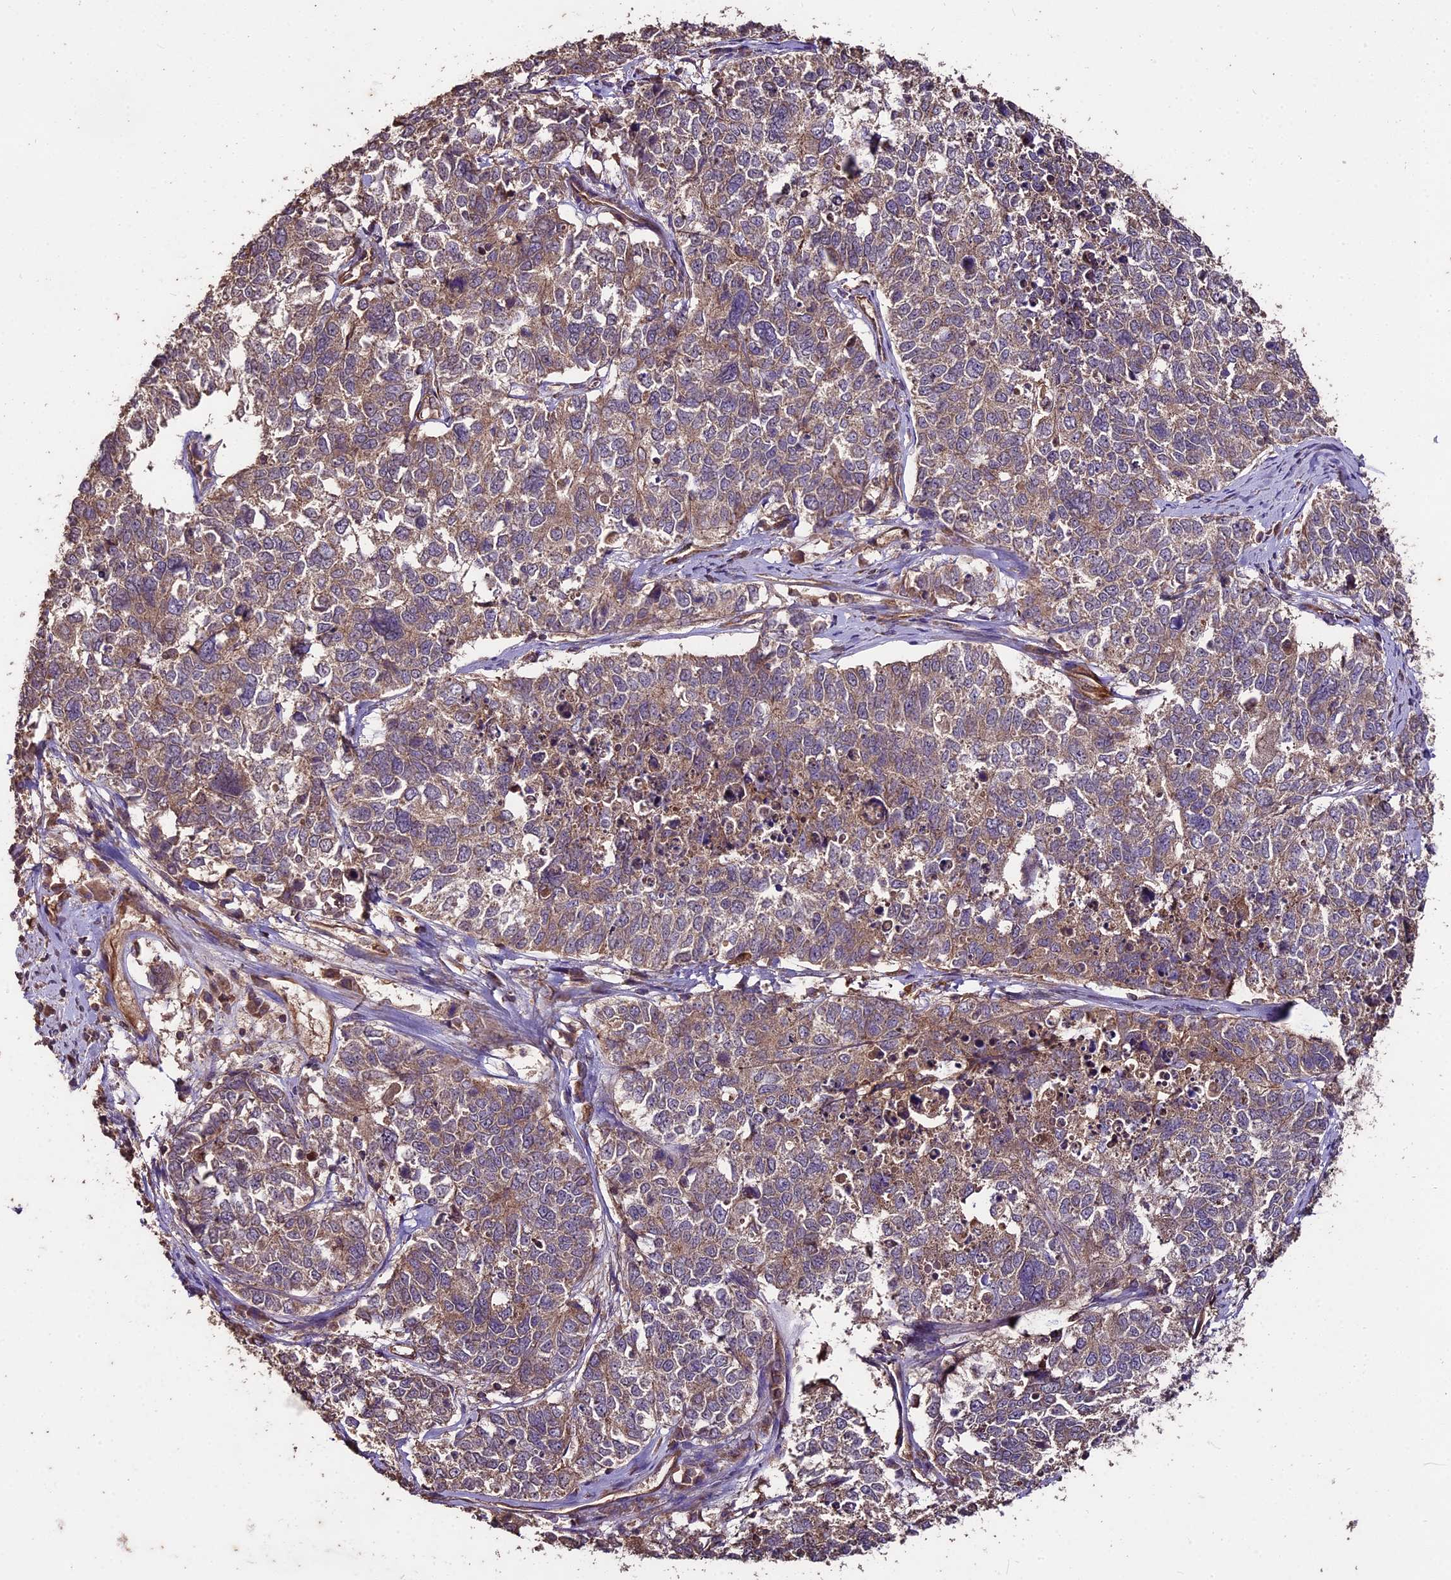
{"staining": {"intensity": "weak", "quantity": "25%-75%", "location": "cytoplasmic/membranous"}, "tissue": "cervical cancer", "cell_type": "Tumor cells", "image_type": "cancer", "snomed": [{"axis": "morphology", "description": "Squamous cell carcinoma, NOS"}, {"axis": "topography", "description": "Cervix"}], "caption": "DAB (3,3'-diaminobenzidine) immunohistochemical staining of human cervical squamous cell carcinoma shows weak cytoplasmic/membranous protein expression in approximately 25%-75% of tumor cells. (DAB IHC with brightfield microscopy, high magnification).", "gene": "TTLL10", "patient": {"sex": "female", "age": 63}}